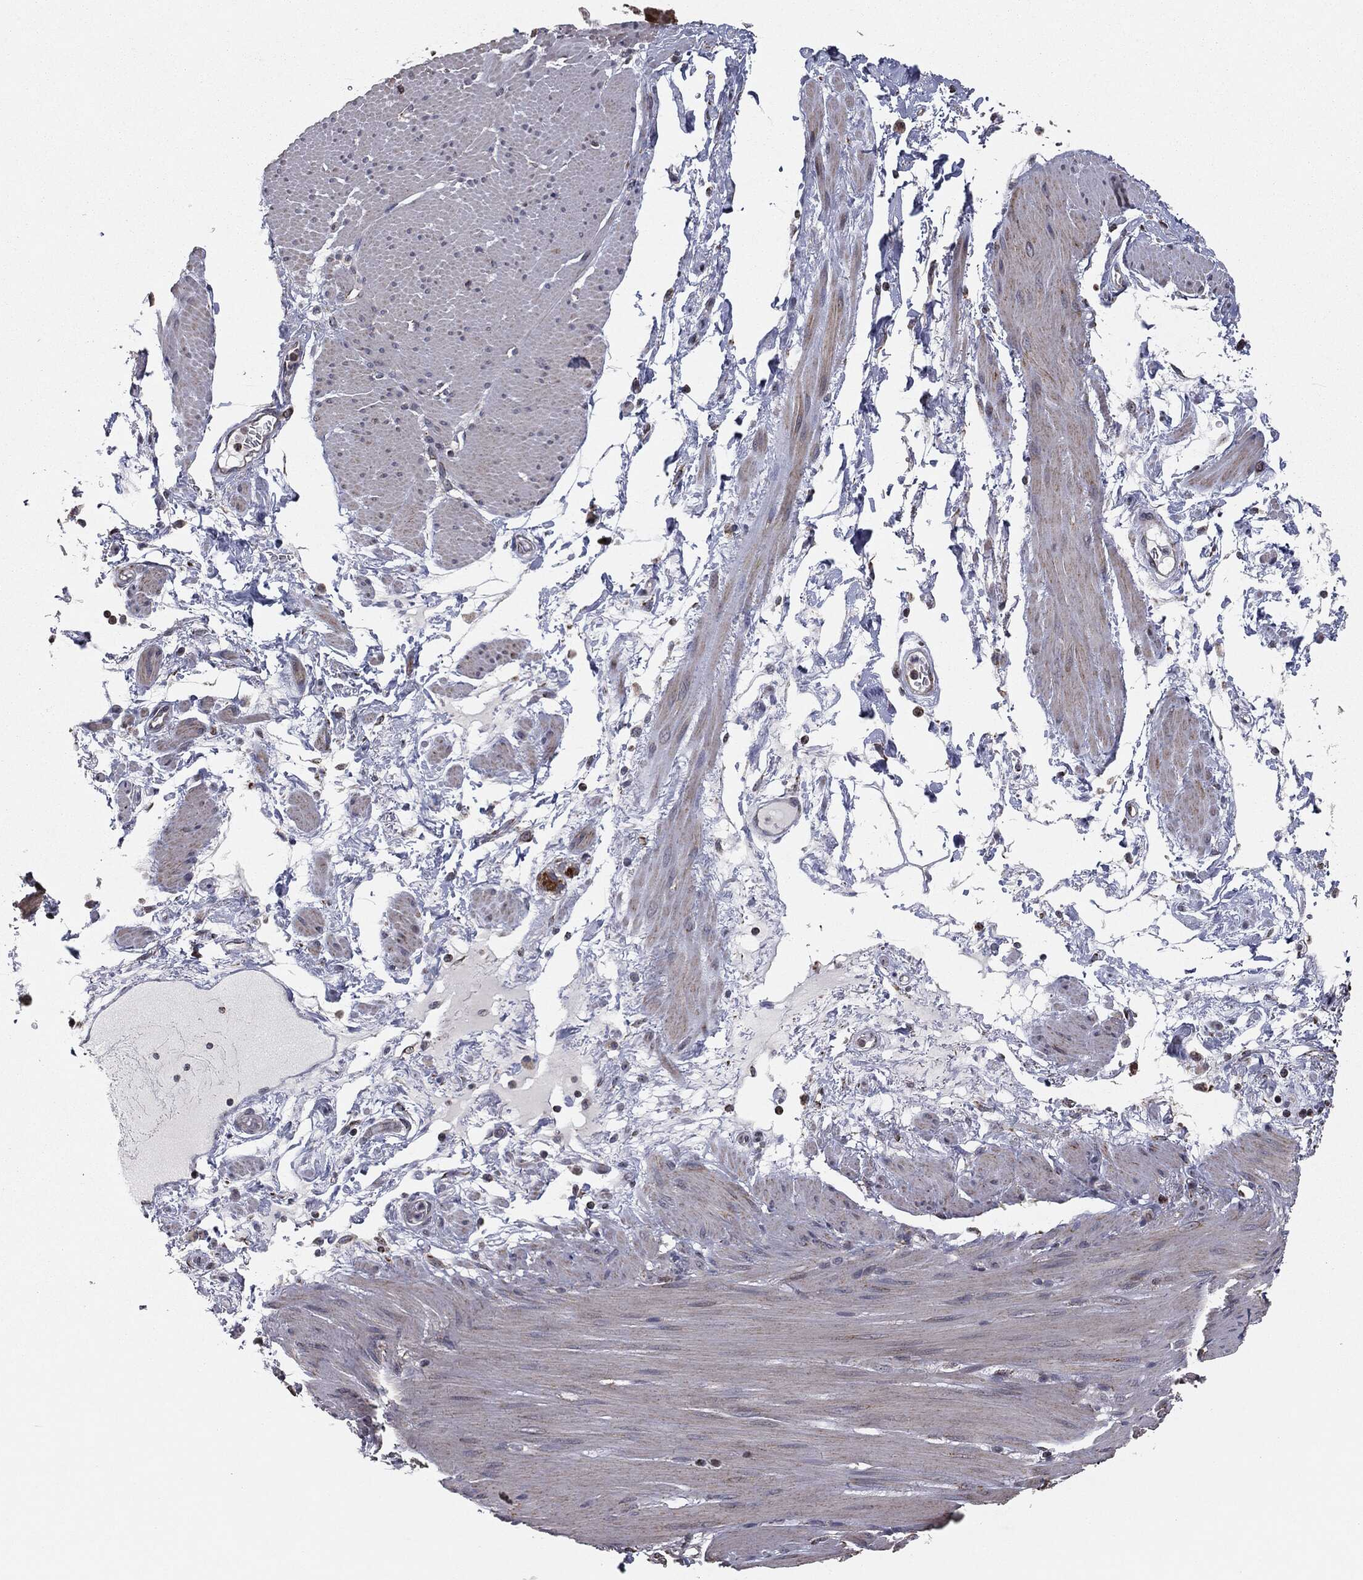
{"staining": {"intensity": "negative", "quantity": "none", "location": "none"}, "tissue": "smooth muscle", "cell_type": "Smooth muscle cells", "image_type": "normal", "snomed": [{"axis": "morphology", "description": "Normal tissue, NOS"}, {"axis": "topography", "description": "Smooth muscle"}, {"axis": "topography", "description": "Anal"}], "caption": "Smooth muscle cells show no significant protein staining in normal smooth muscle.", "gene": "CHCHD2", "patient": {"sex": "male", "age": 83}}